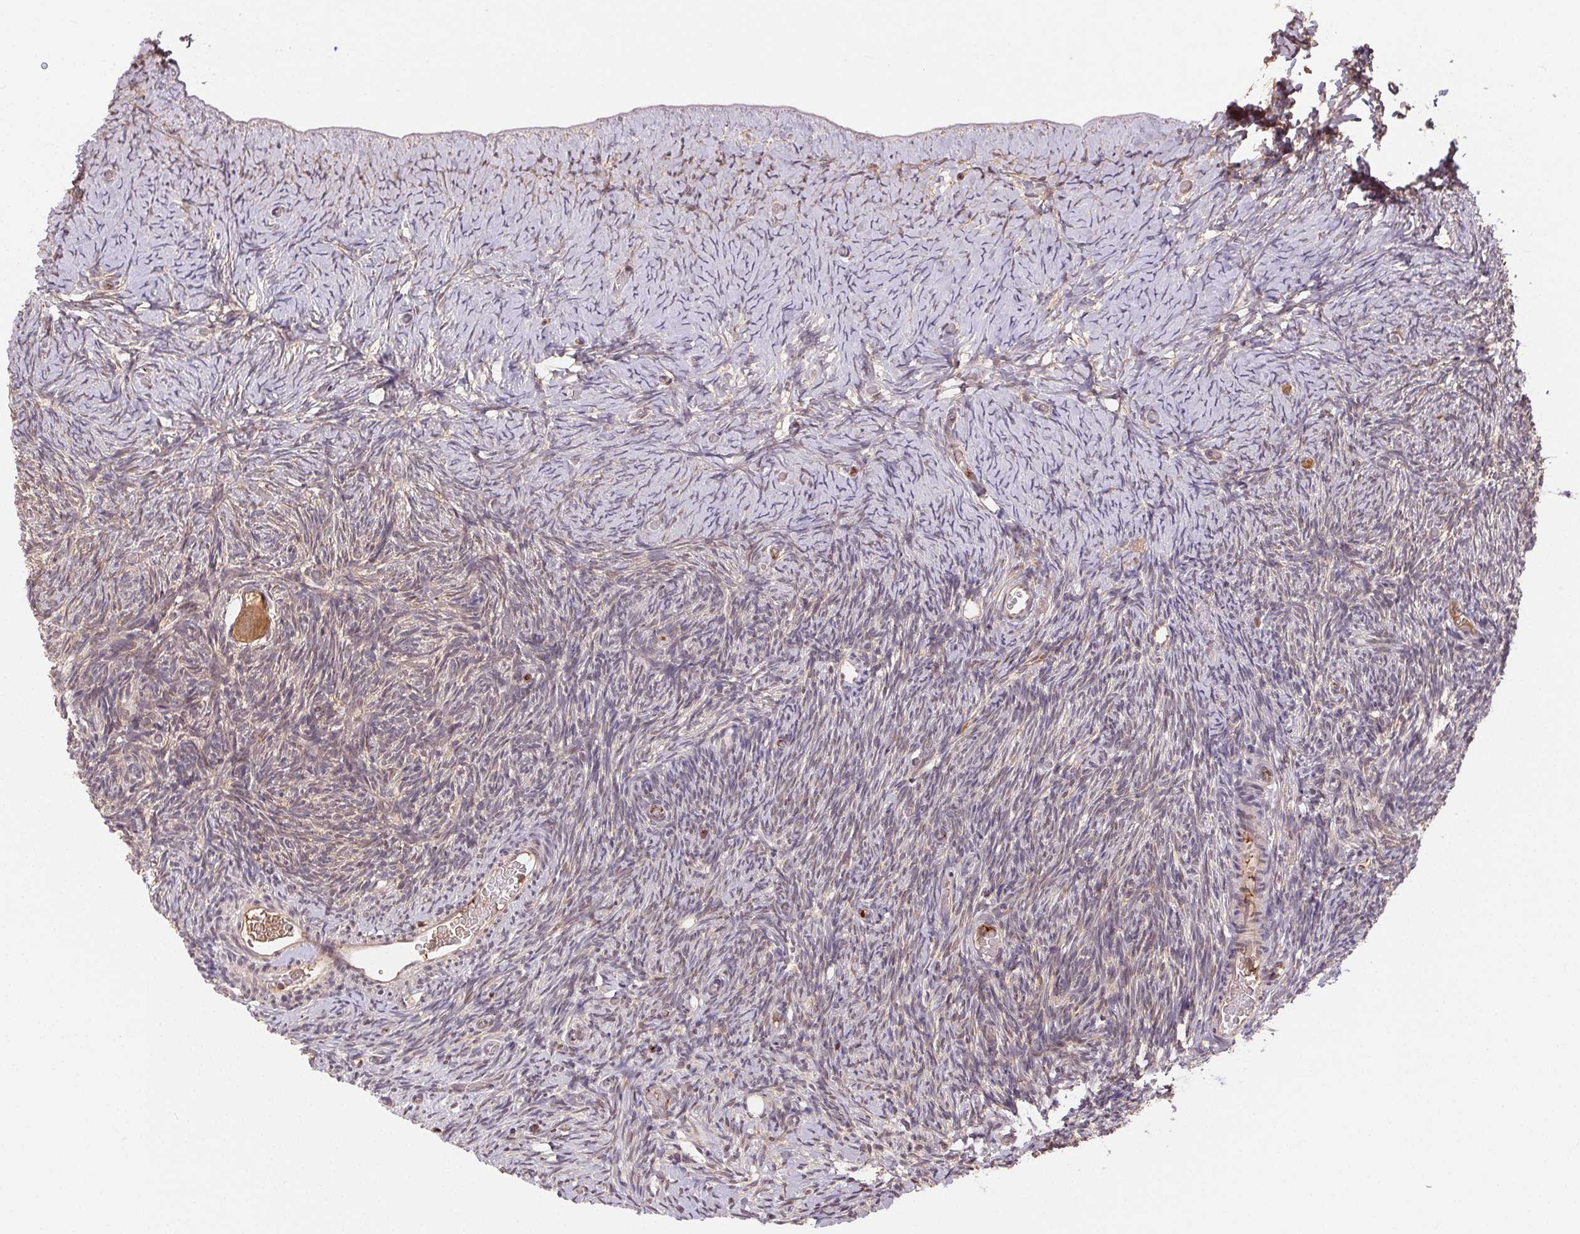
{"staining": {"intensity": "moderate", "quantity": ">75%", "location": "cytoplasmic/membranous"}, "tissue": "ovary", "cell_type": "Follicle cells", "image_type": "normal", "snomed": [{"axis": "morphology", "description": "Normal tissue, NOS"}, {"axis": "topography", "description": "Ovary"}], "caption": "The micrograph displays staining of benign ovary, revealing moderate cytoplasmic/membranous protein expression (brown color) within follicle cells.", "gene": "MAPKAPK2", "patient": {"sex": "female", "age": 39}}